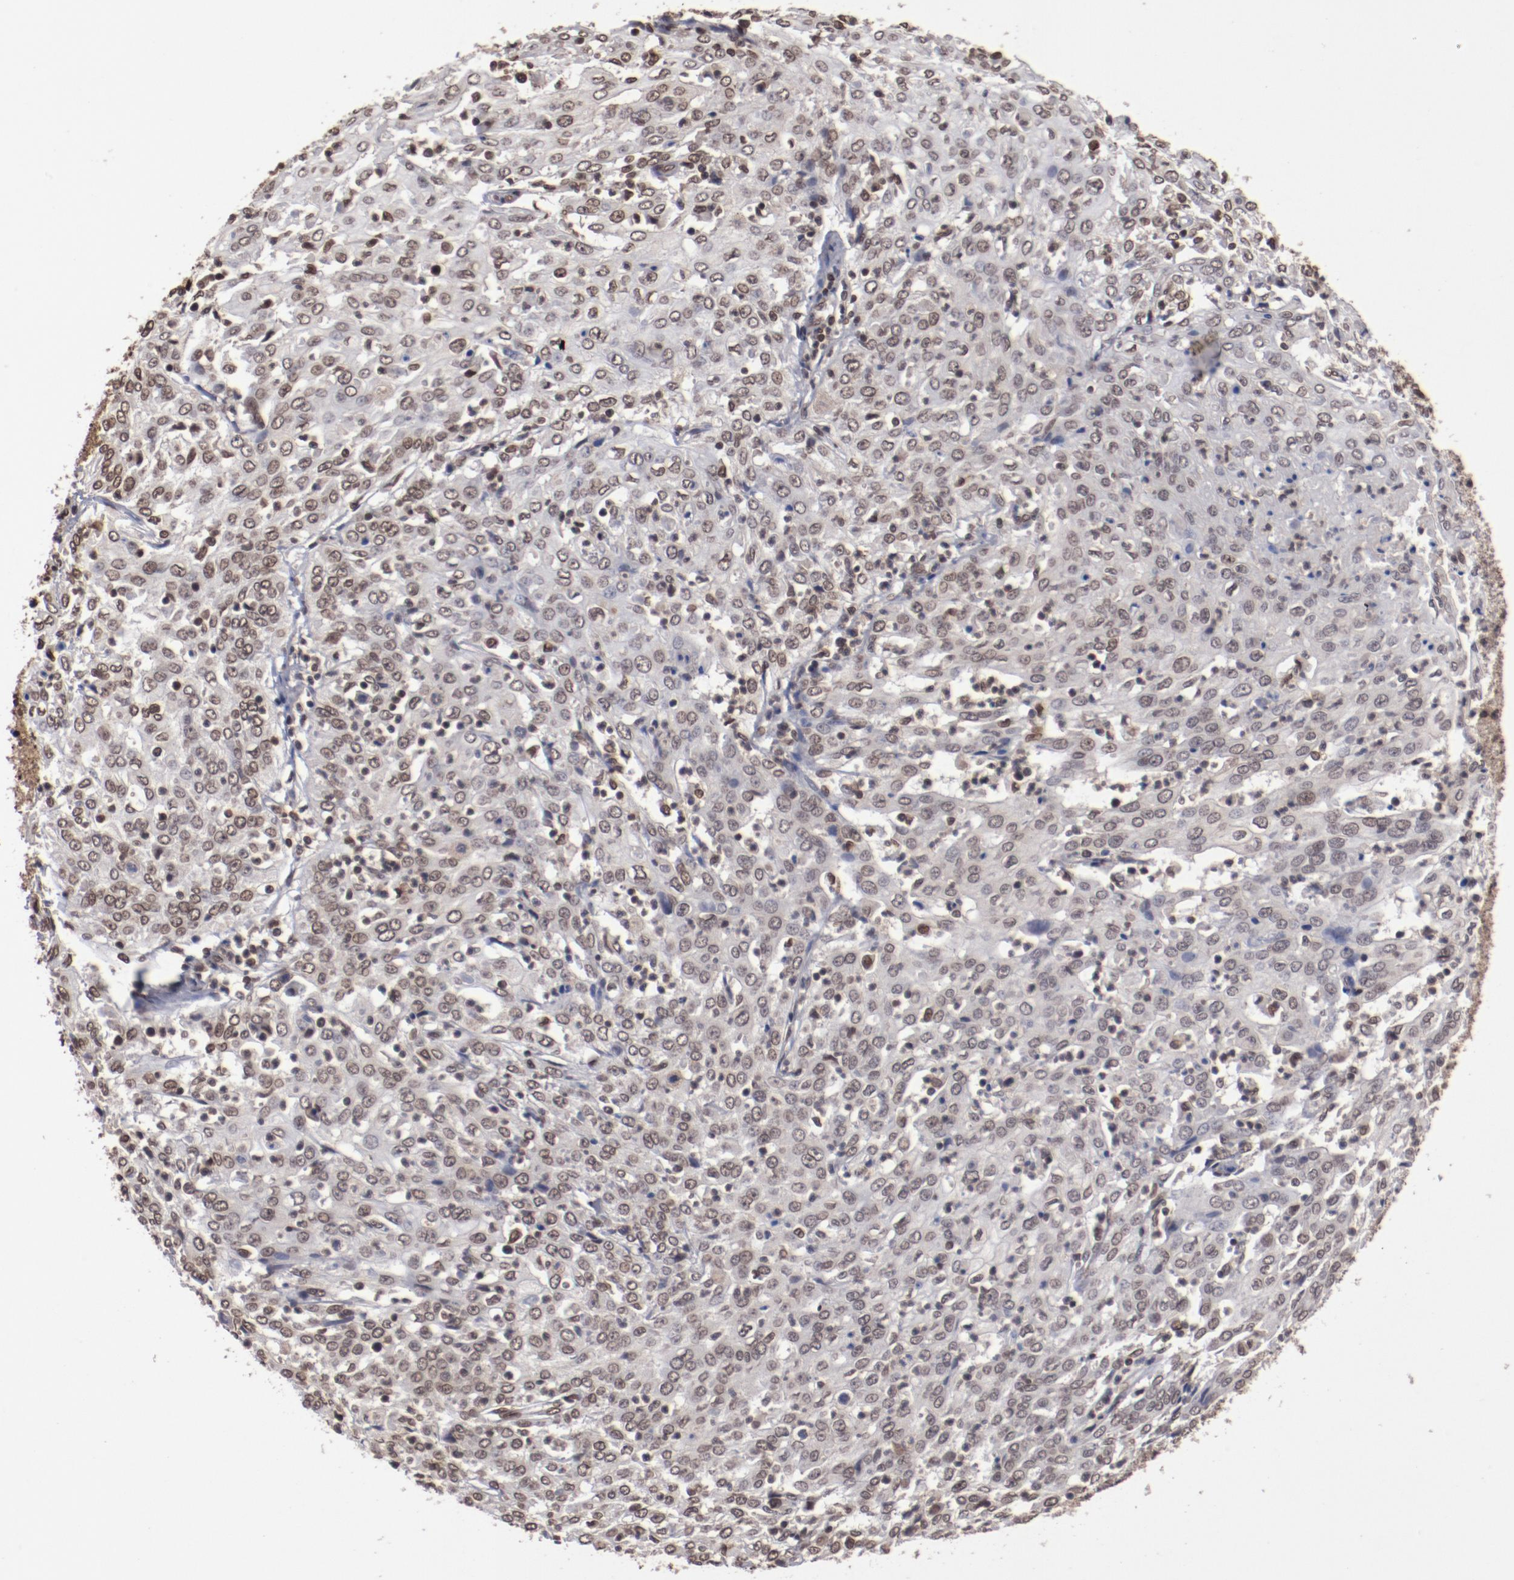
{"staining": {"intensity": "weak", "quantity": ">75%", "location": "nuclear"}, "tissue": "cervical cancer", "cell_type": "Tumor cells", "image_type": "cancer", "snomed": [{"axis": "morphology", "description": "Squamous cell carcinoma, NOS"}, {"axis": "topography", "description": "Cervix"}], "caption": "Immunohistochemistry (IHC) staining of cervical squamous cell carcinoma, which demonstrates low levels of weak nuclear positivity in approximately >75% of tumor cells indicating weak nuclear protein expression. The staining was performed using DAB (3,3'-diaminobenzidine) (brown) for protein detection and nuclei were counterstained in hematoxylin (blue).", "gene": "AKT1", "patient": {"sex": "female", "age": 39}}